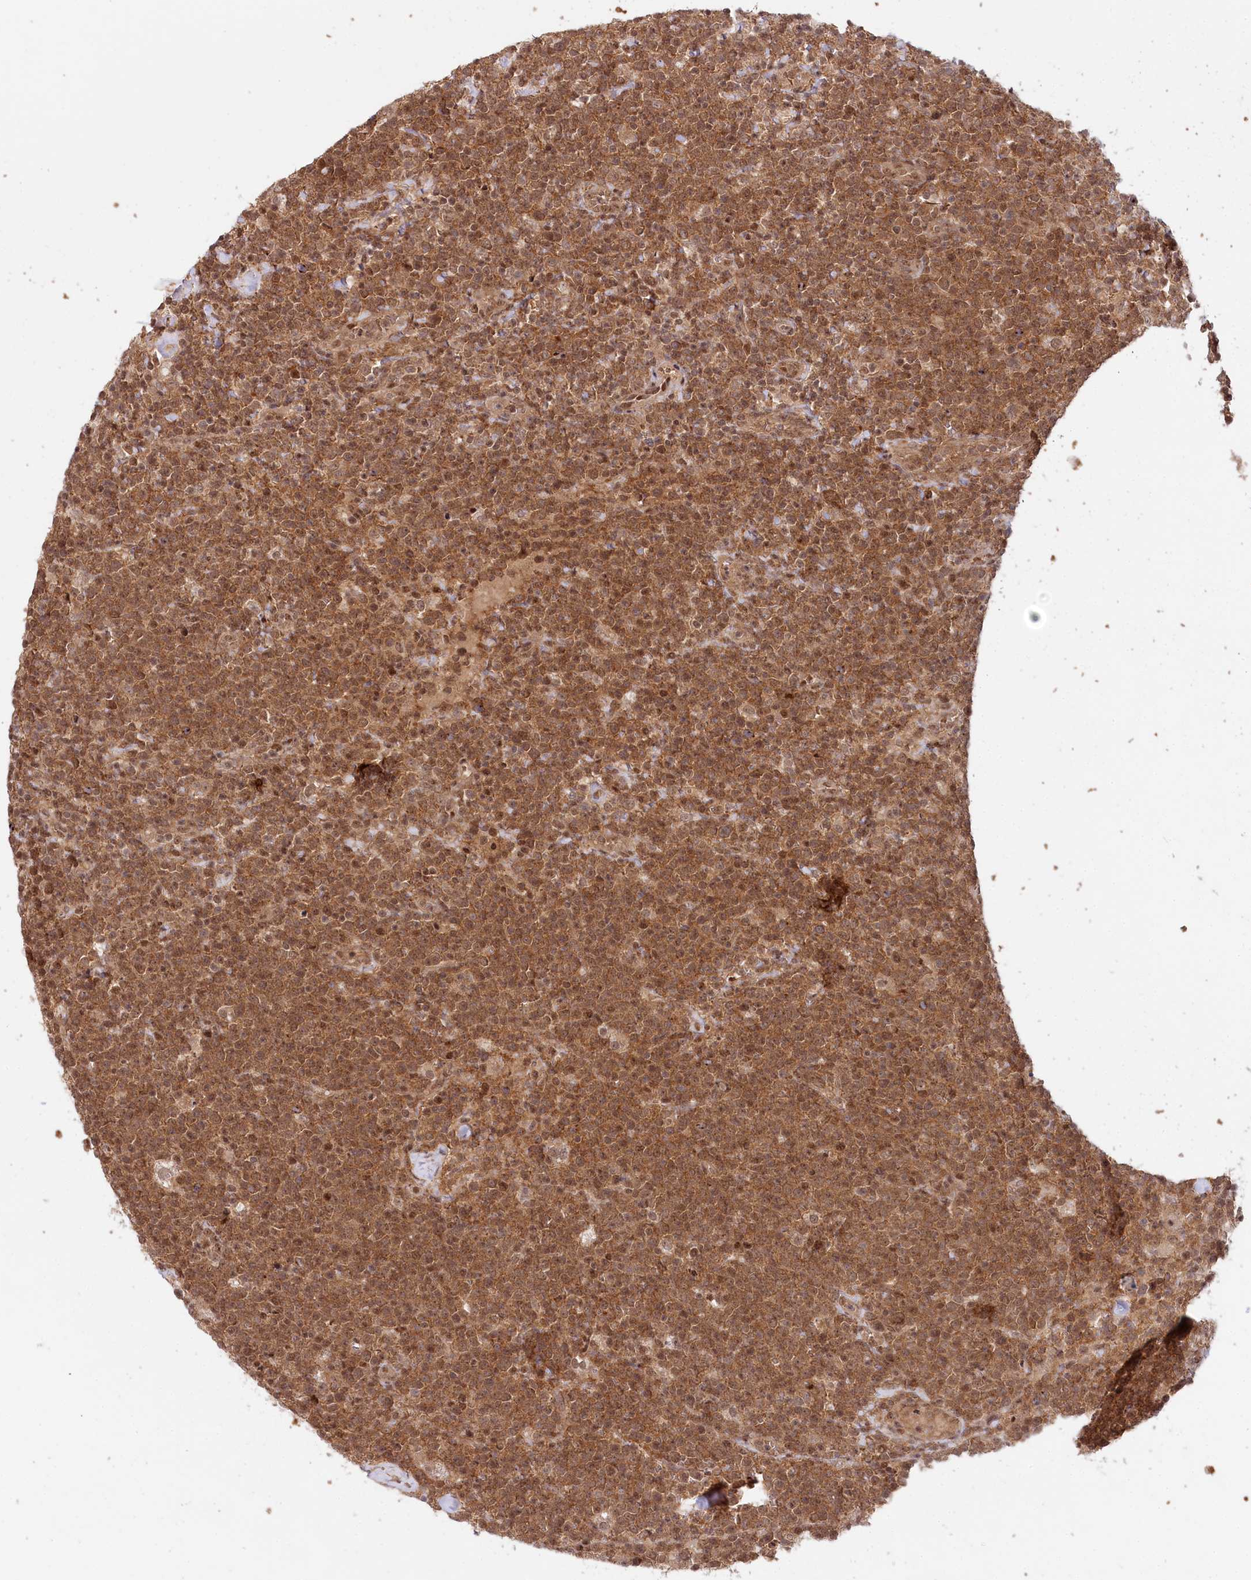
{"staining": {"intensity": "moderate", "quantity": ">75%", "location": "cytoplasmic/membranous,nuclear"}, "tissue": "lymphoma", "cell_type": "Tumor cells", "image_type": "cancer", "snomed": [{"axis": "morphology", "description": "Malignant lymphoma, non-Hodgkin's type, High grade"}, {"axis": "topography", "description": "Lymph node"}], "caption": "A histopathology image showing moderate cytoplasmic/membranous and nuclear staining in about >75% of tumor cells in lymphoma, as visualized by brown immunohistochemical staining.", "gene": "CCDC65", "patient": {"sex": "male", "age": 61}}